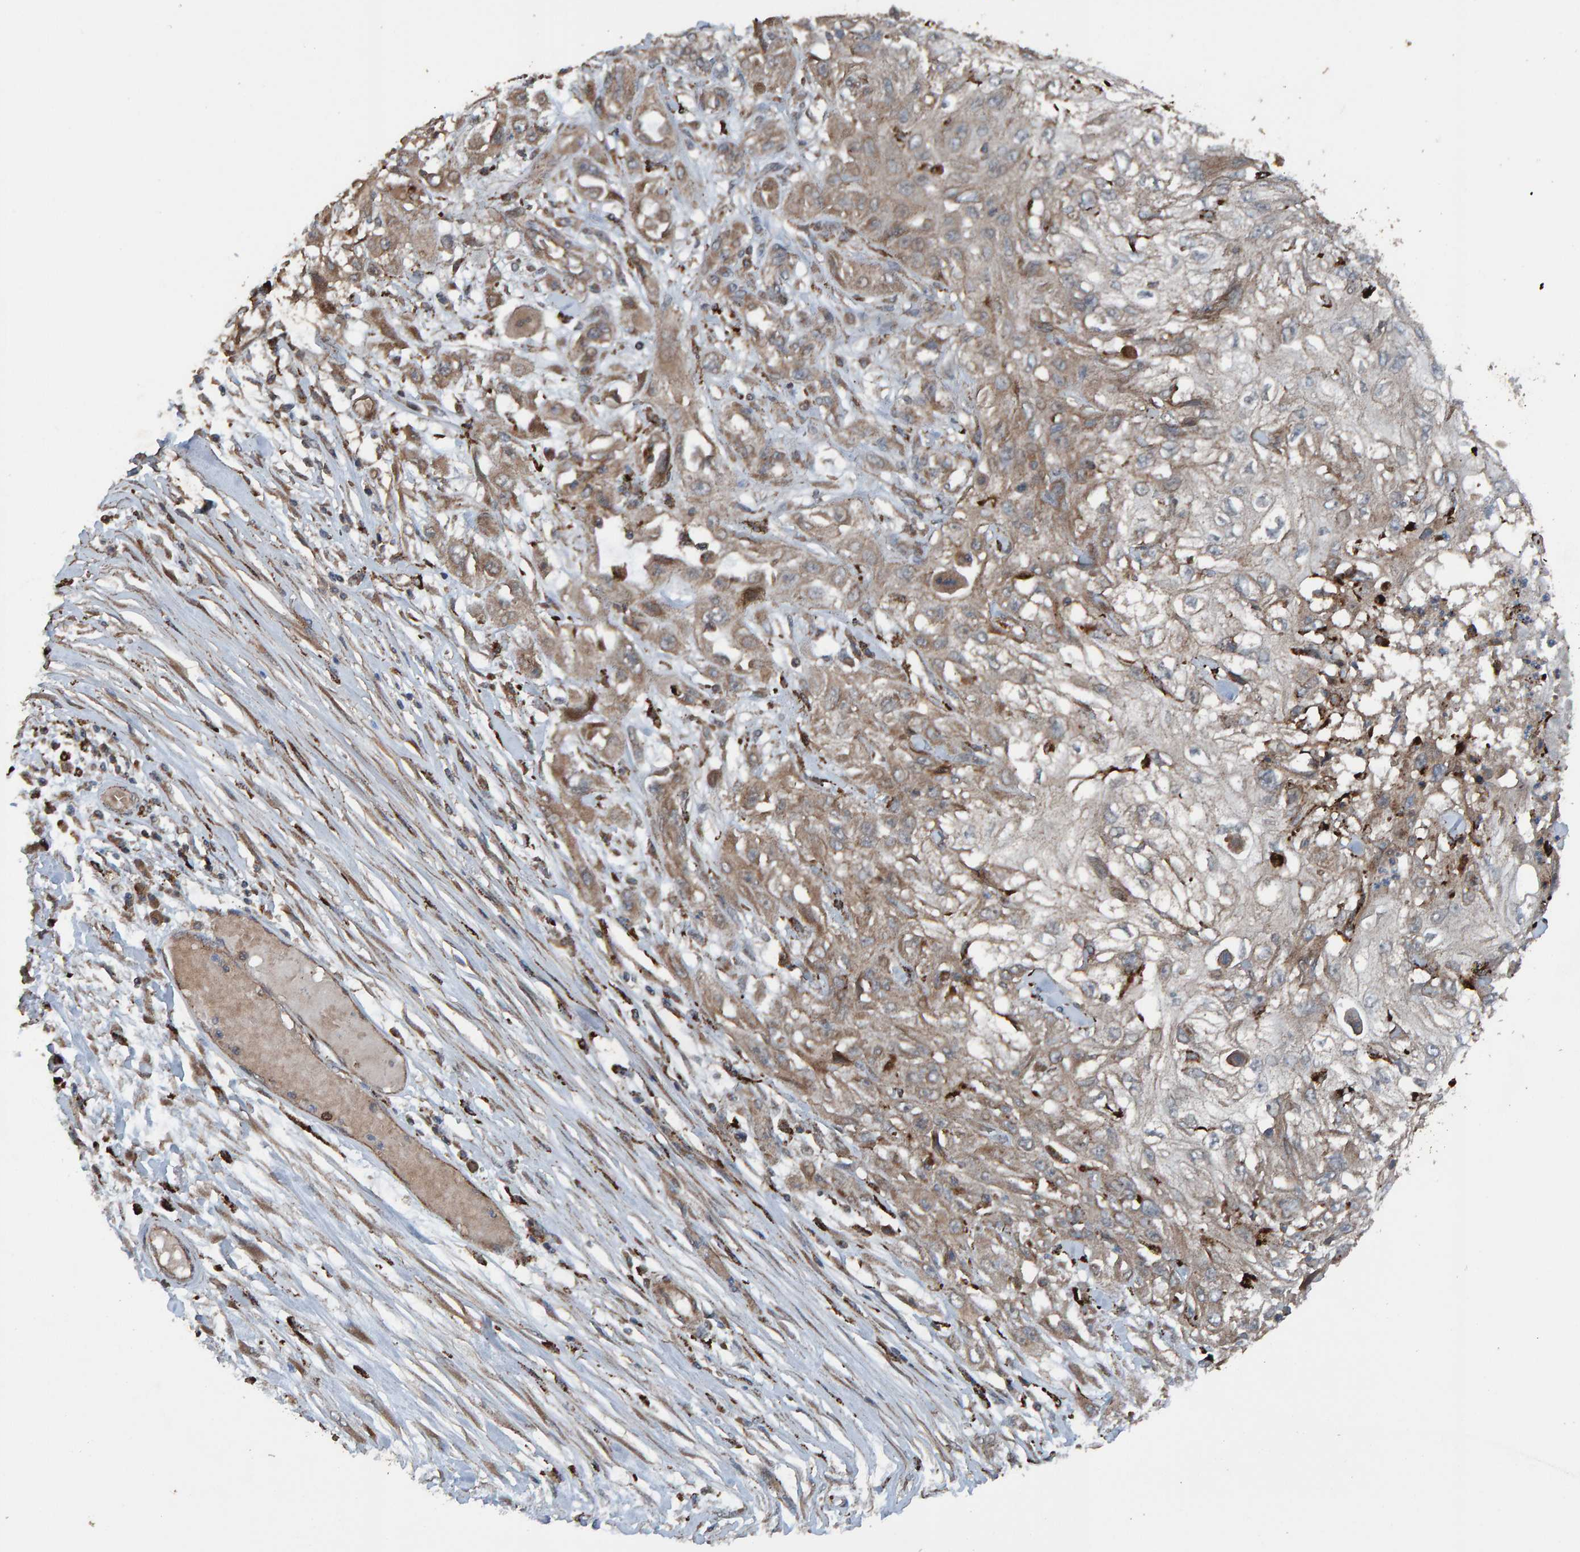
{"staining": {"intensity": "moderate", "quantity": "25%-75%", "location": "cytoplasmic/membranous"}, "tissue": "skin cancer", "cell_type": "Tumor cells", "image_type": "cancer", "snomed": [{"axis": "morphology", "description": "Squamous cell carcinoma, NOS"}, {"axis": "morphology", "description": "Squamous cell carcinoma, metastatic, NOS"}, {"axis": "topography", "description": "Skin"}, {"axis": "topography", "description": "Lymph node"}], "caption": "Immunohistochemical staining of human metastatic squamous cell carcinoma (skin) displays medium levels of moderate cytoplasmic/membranous positivity in approximately 25%-75% of tumor cells. The protein of interest is shown in brown color, while the nuclei are stained blue.", "gene": "DUS1L", "patient": {"sex": "male", "age": 75}}